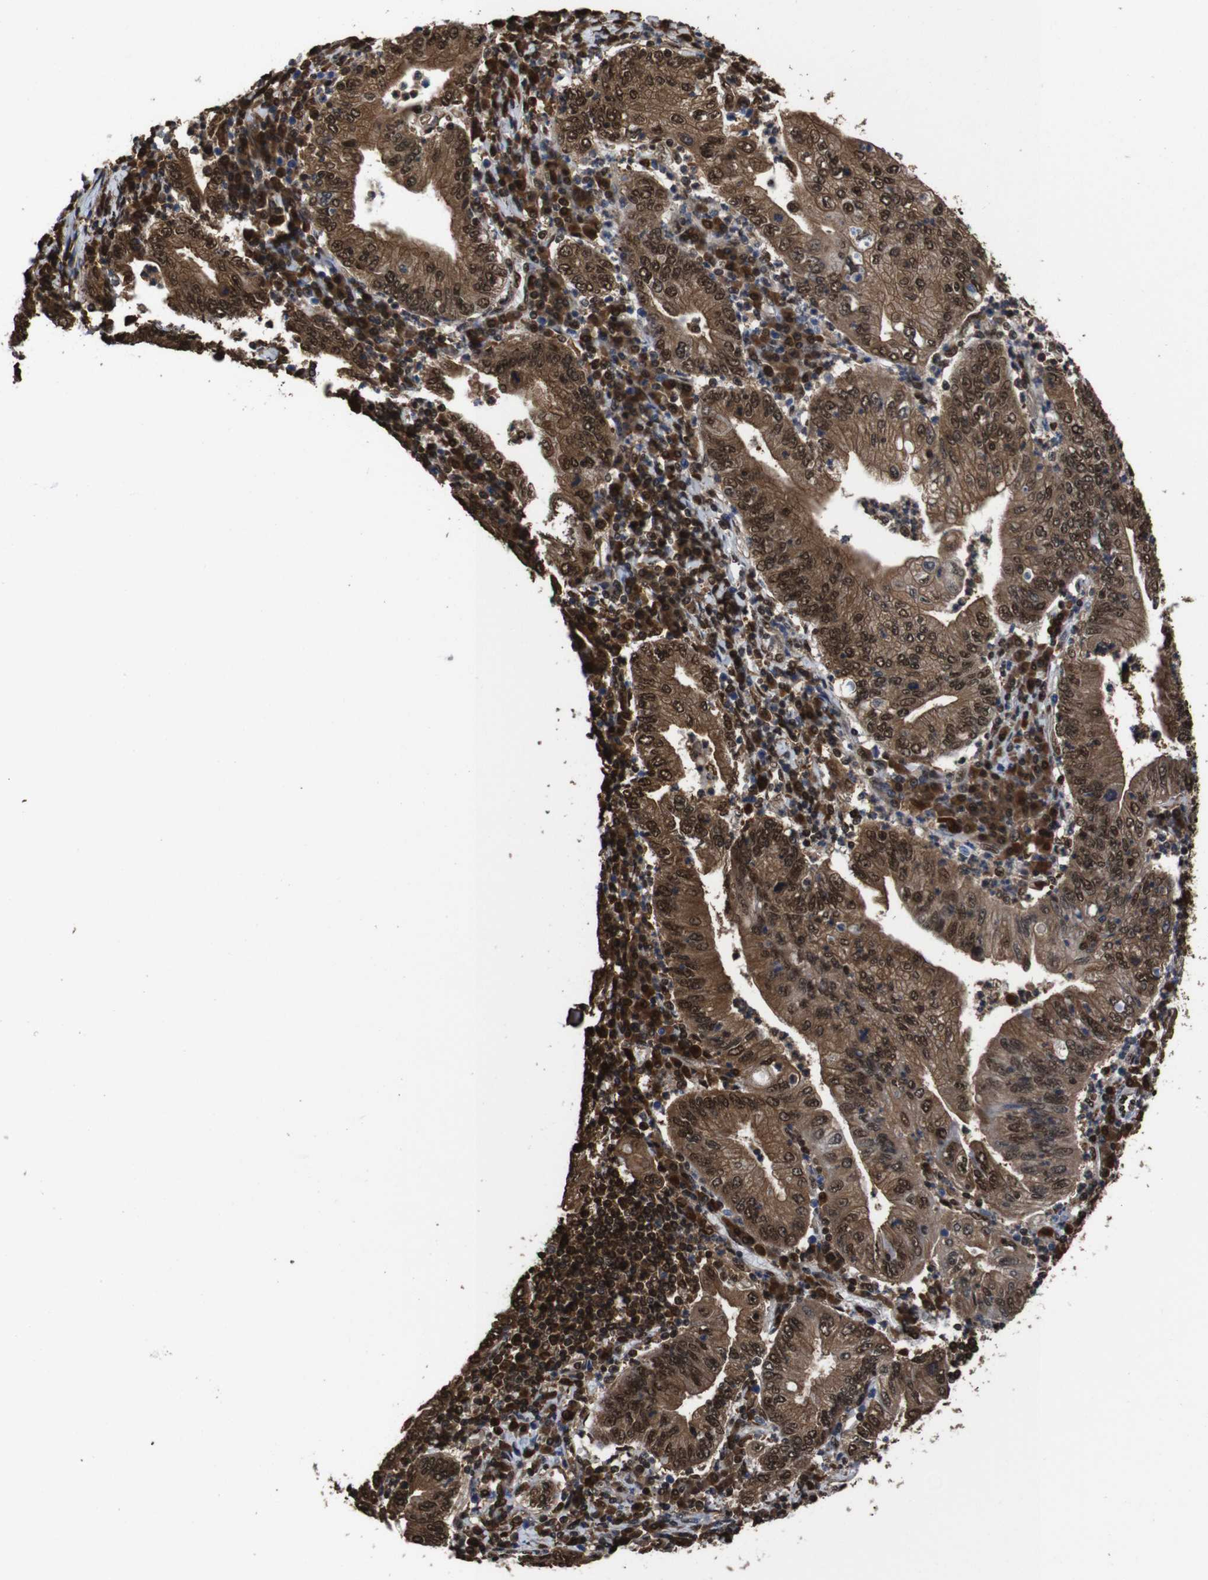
{"staining": {"intensity": "moderate", "quantity": ">75%", "location": "cytoplasmic/membranous,nuclear"}, "tissue": "stomach cancer", "cell_type": "Tumor cells", "image_type": "cancer", "snomed": [{"axis": "morphology", "description": "Normal tissue, NOS"}, {"axis": "morphology", "description": "Adenocarcinoma, NOS"}, {"axis": "topography", "description": "Esophagus"}, {"axis": "topography", "description": "Stomach, upper"}, {"axis": "topography", "description": "Peripheral nerve tissue"}], "caption": "Immunohistochemistry (IHC) image of human stomach cancer (adenocarcinoma) stained for a protein (brown), which demonstrates medium levels of moderate cytoplasmic/membranous and nuclear expression in about >75% of tumor cells.", "gene": "VCP", "patient": {"sex": "male", "age": 62}}